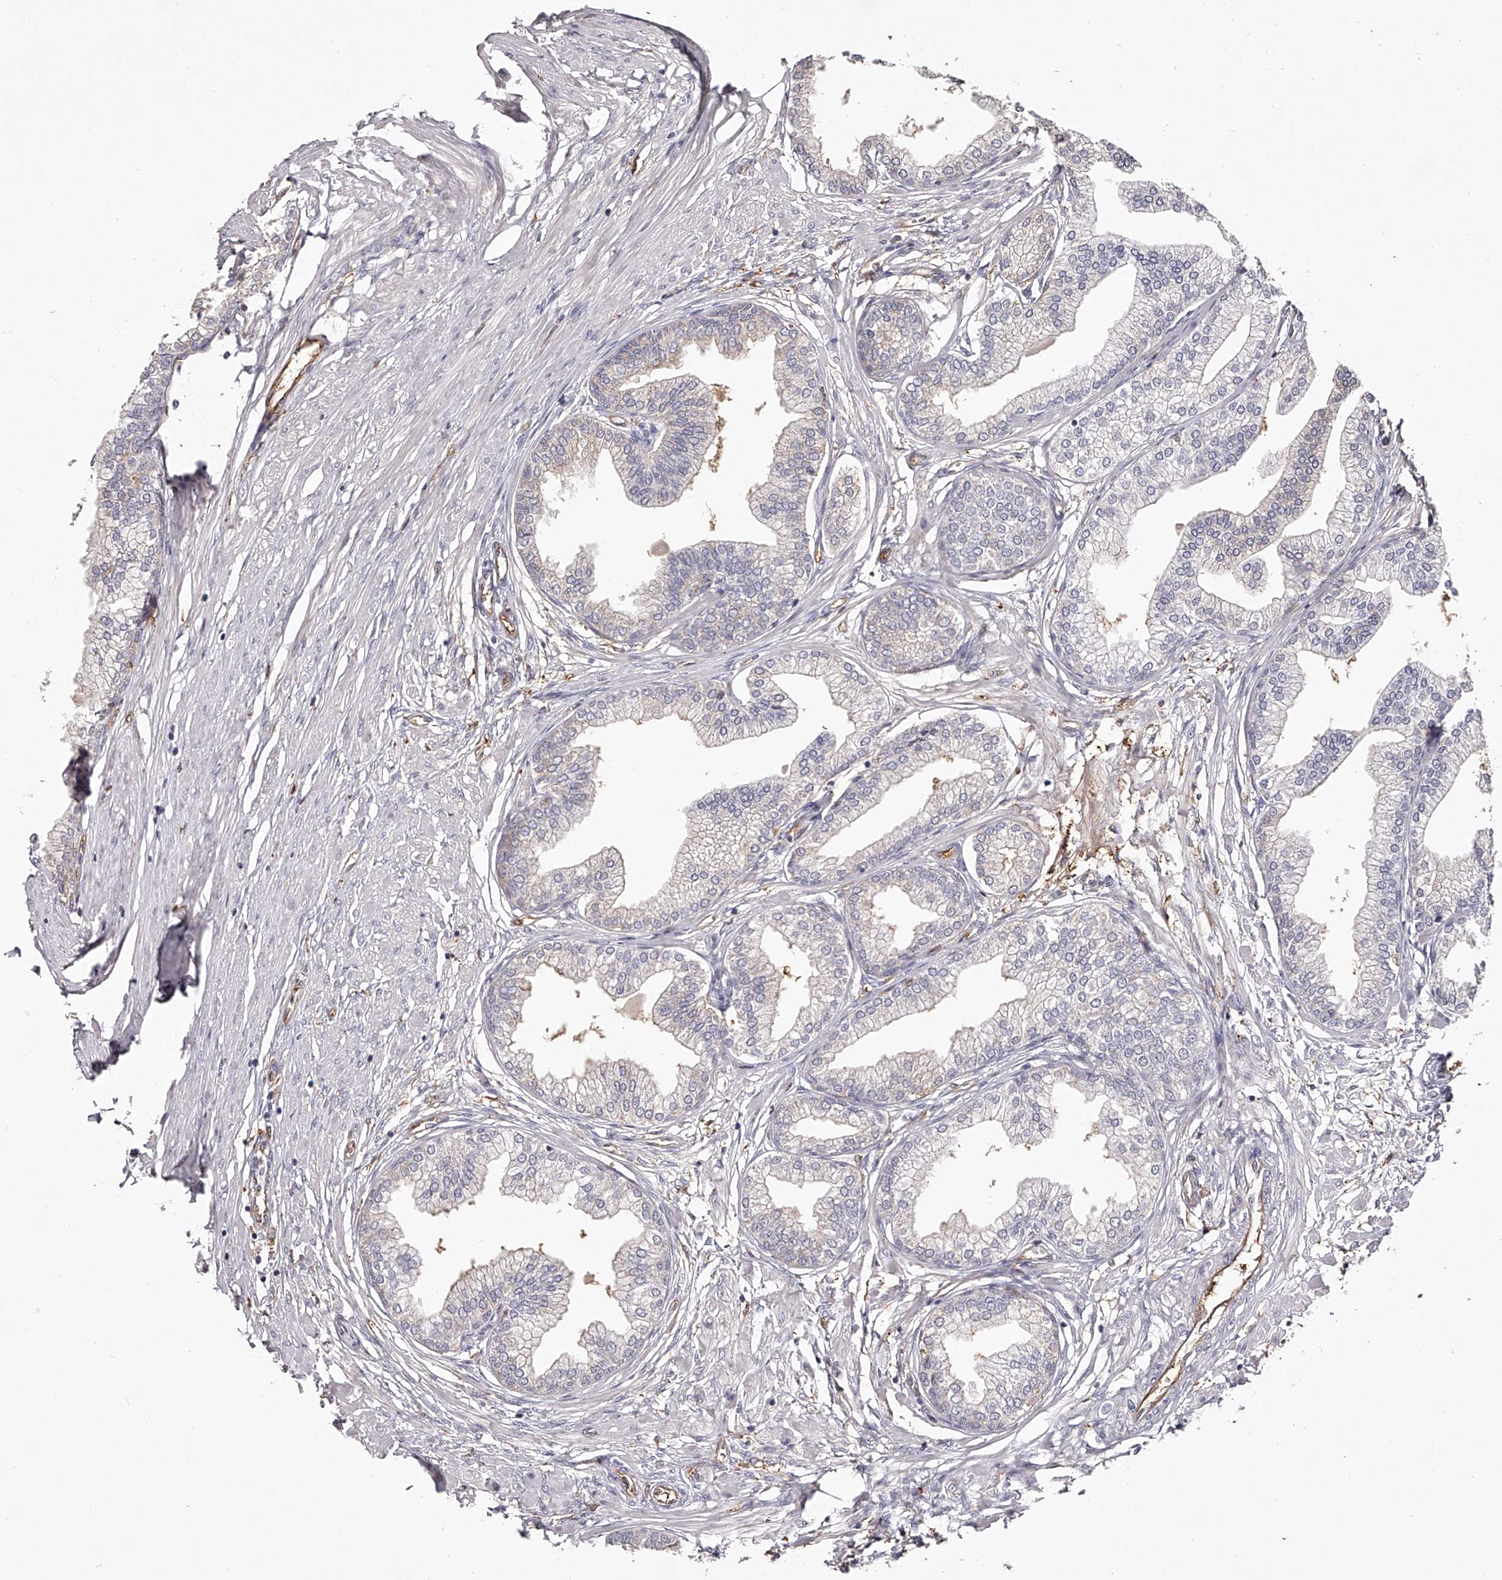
{"staining": {"intensity": "moderate", "quantity": "25%-75%", "location": "cytoplasmic/membranous"}, "tissue": "prostate", "cell_type": "Glandular cells", "image_type": "normal", "snomed": [{"axis": "morphology", "description": "Normal tissue, NOS"}, {"axis": "morphology", "description": "Urothelial carcinoma, Low grade"}, {"axis": "topography", "description": "Urinary bladder"}, {"axis": "topography", "description": "Prostate"}], "caption": "Immunohistochemical staining of unremarkable prostate demonstrates 25%-75% levels of moderate cytoplasmic/membranous protein staining in about 25%-75% of glandular cells. (DAB (3,3'-diaminobenzidine) IHC, brown staining for protein, blue staining for nuclei).", "gene": "LAP3", "patient": {"sex": "male", "age": 60}}